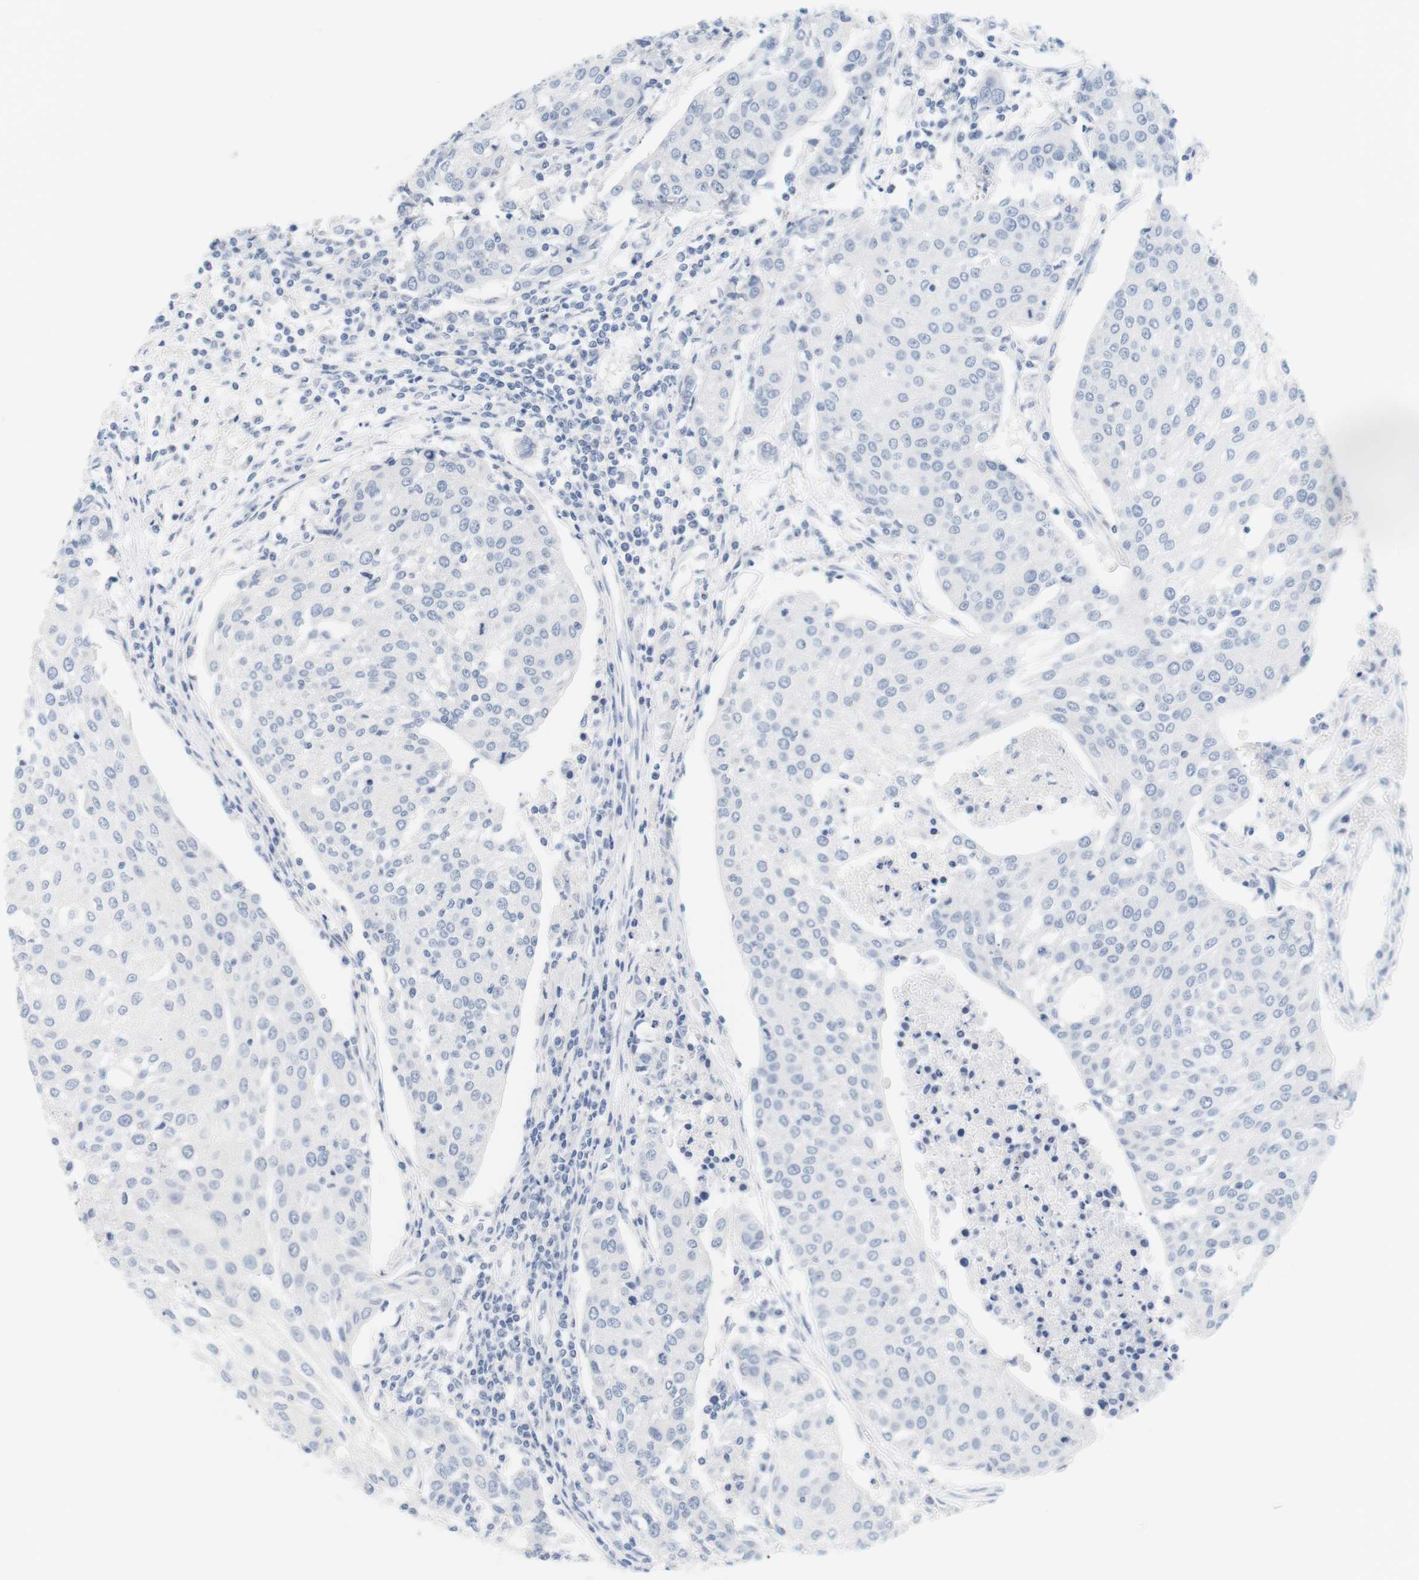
{"staining": {"intensity": "negative", "quantity": "none", "location": "none"}, "tissue": "urothelial cancer", "cell_type": "Tumor cells", "image_type": "cancer", "snomed": [{"axis": "morphology", "description": "Urothelial carcinoma, High grade"}, {"axis": "topography", "description": "Urinary bladder"}], "caption": "IHC image of human urothelial cancer stained for a protein (brown), which displays no staining in tumor cells. (Immunohistochemistry (ihc), brightfield microscopy, high magnification).", "gene": "OPRM1", "patient": {"sex": "female", "age": 85}}